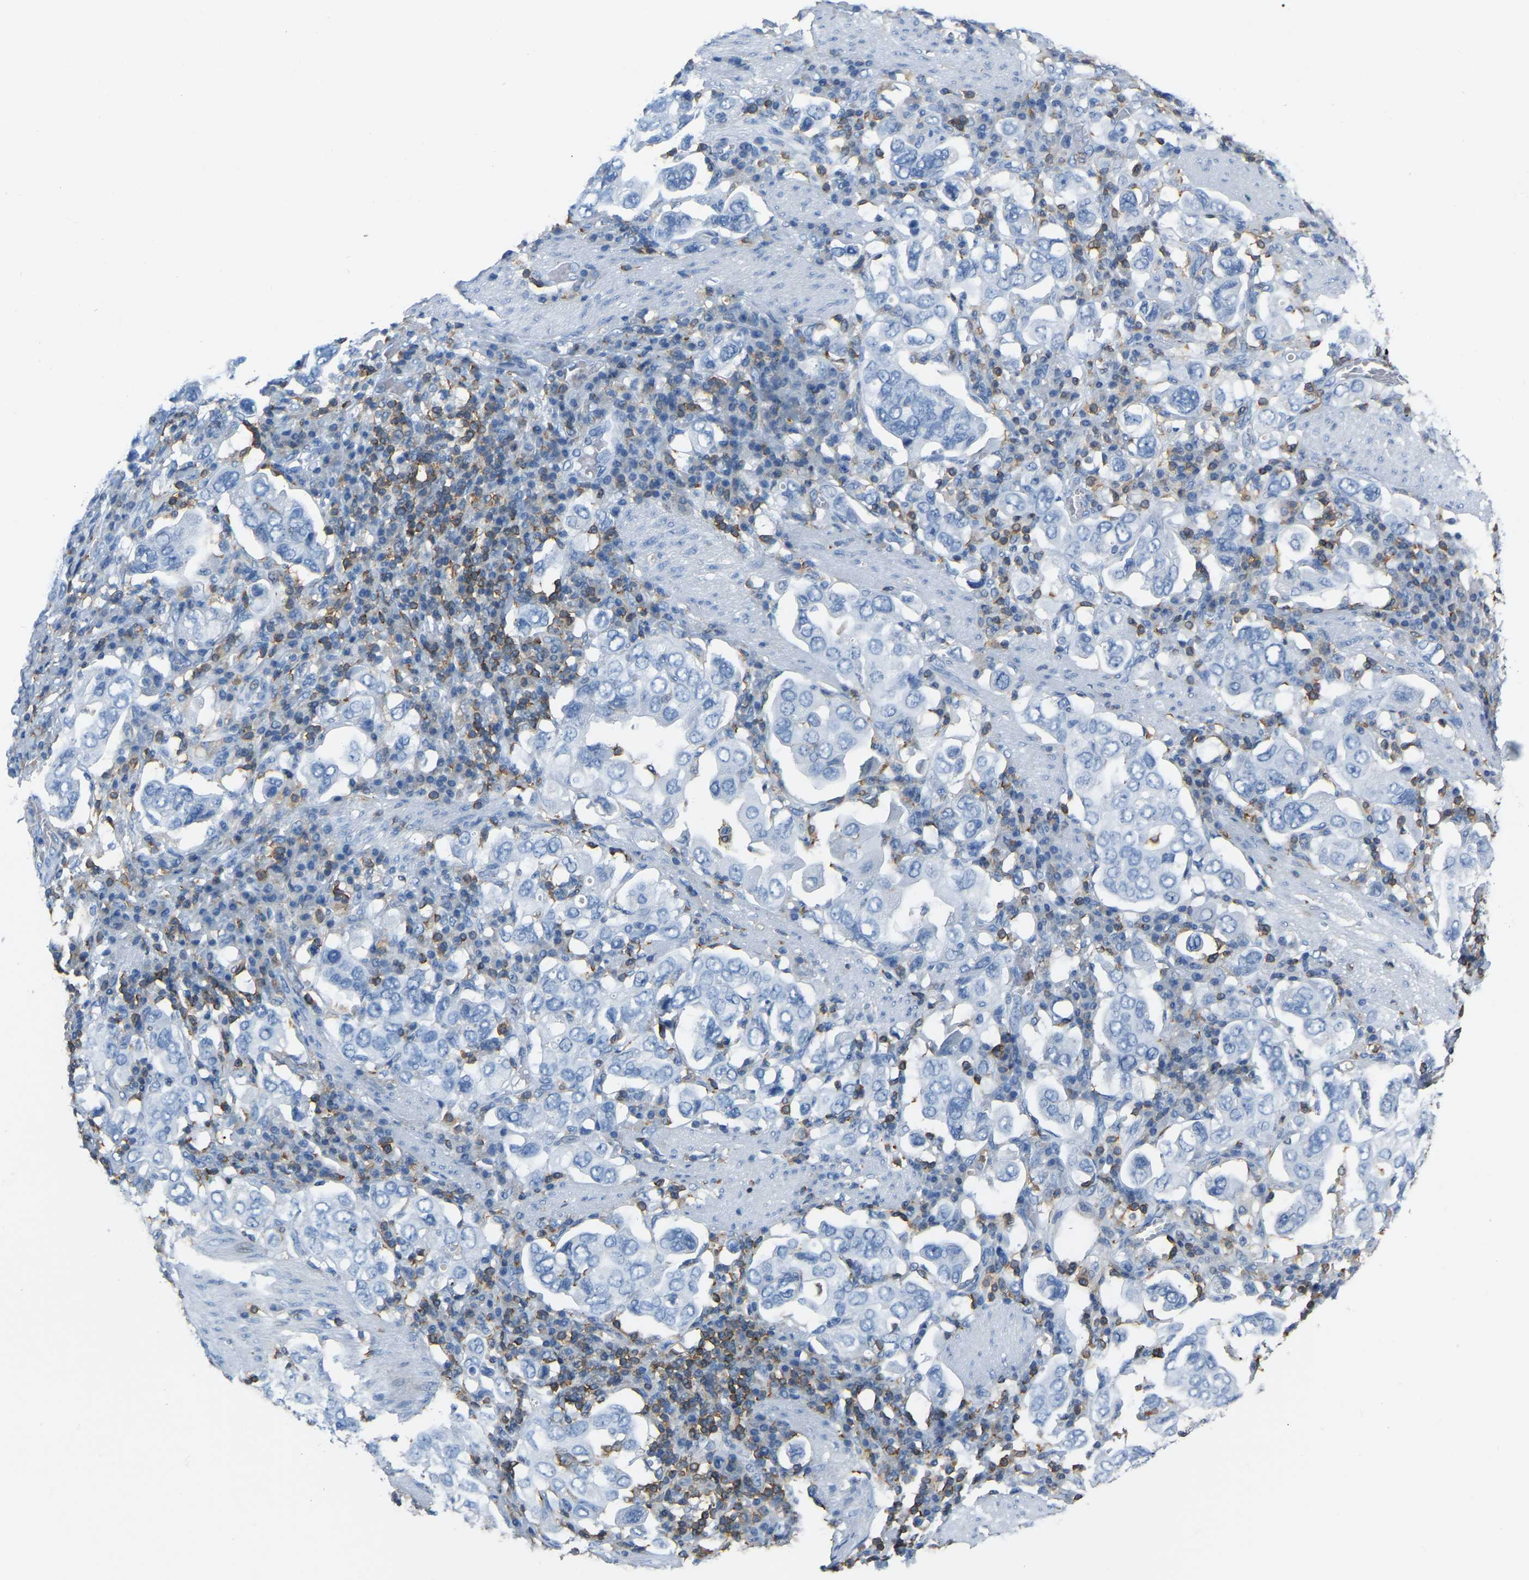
{"staining": {"intensity": "negative", "quantity": "none", "location": "none"}, "tissue": "stomach cancer", "cell_type": "Tumor cells", "image_type": "cancer", "snomed": [{"axis": "morphology", "description": "Adenocarcinoma, NOS"}, {"axis": "topography", "description": "Stomach, upper"}], "caption": "IHC of human stomach cancer (adenocarcinoma) displays no expression in tumor cells. (DAB (3,3'-diaminobenzidine) immunohistochemistry (IHC) with hematoxylin counter stain).", "gene": "ARHGAP45", "patient": {"sex": "male", "age": 62}}